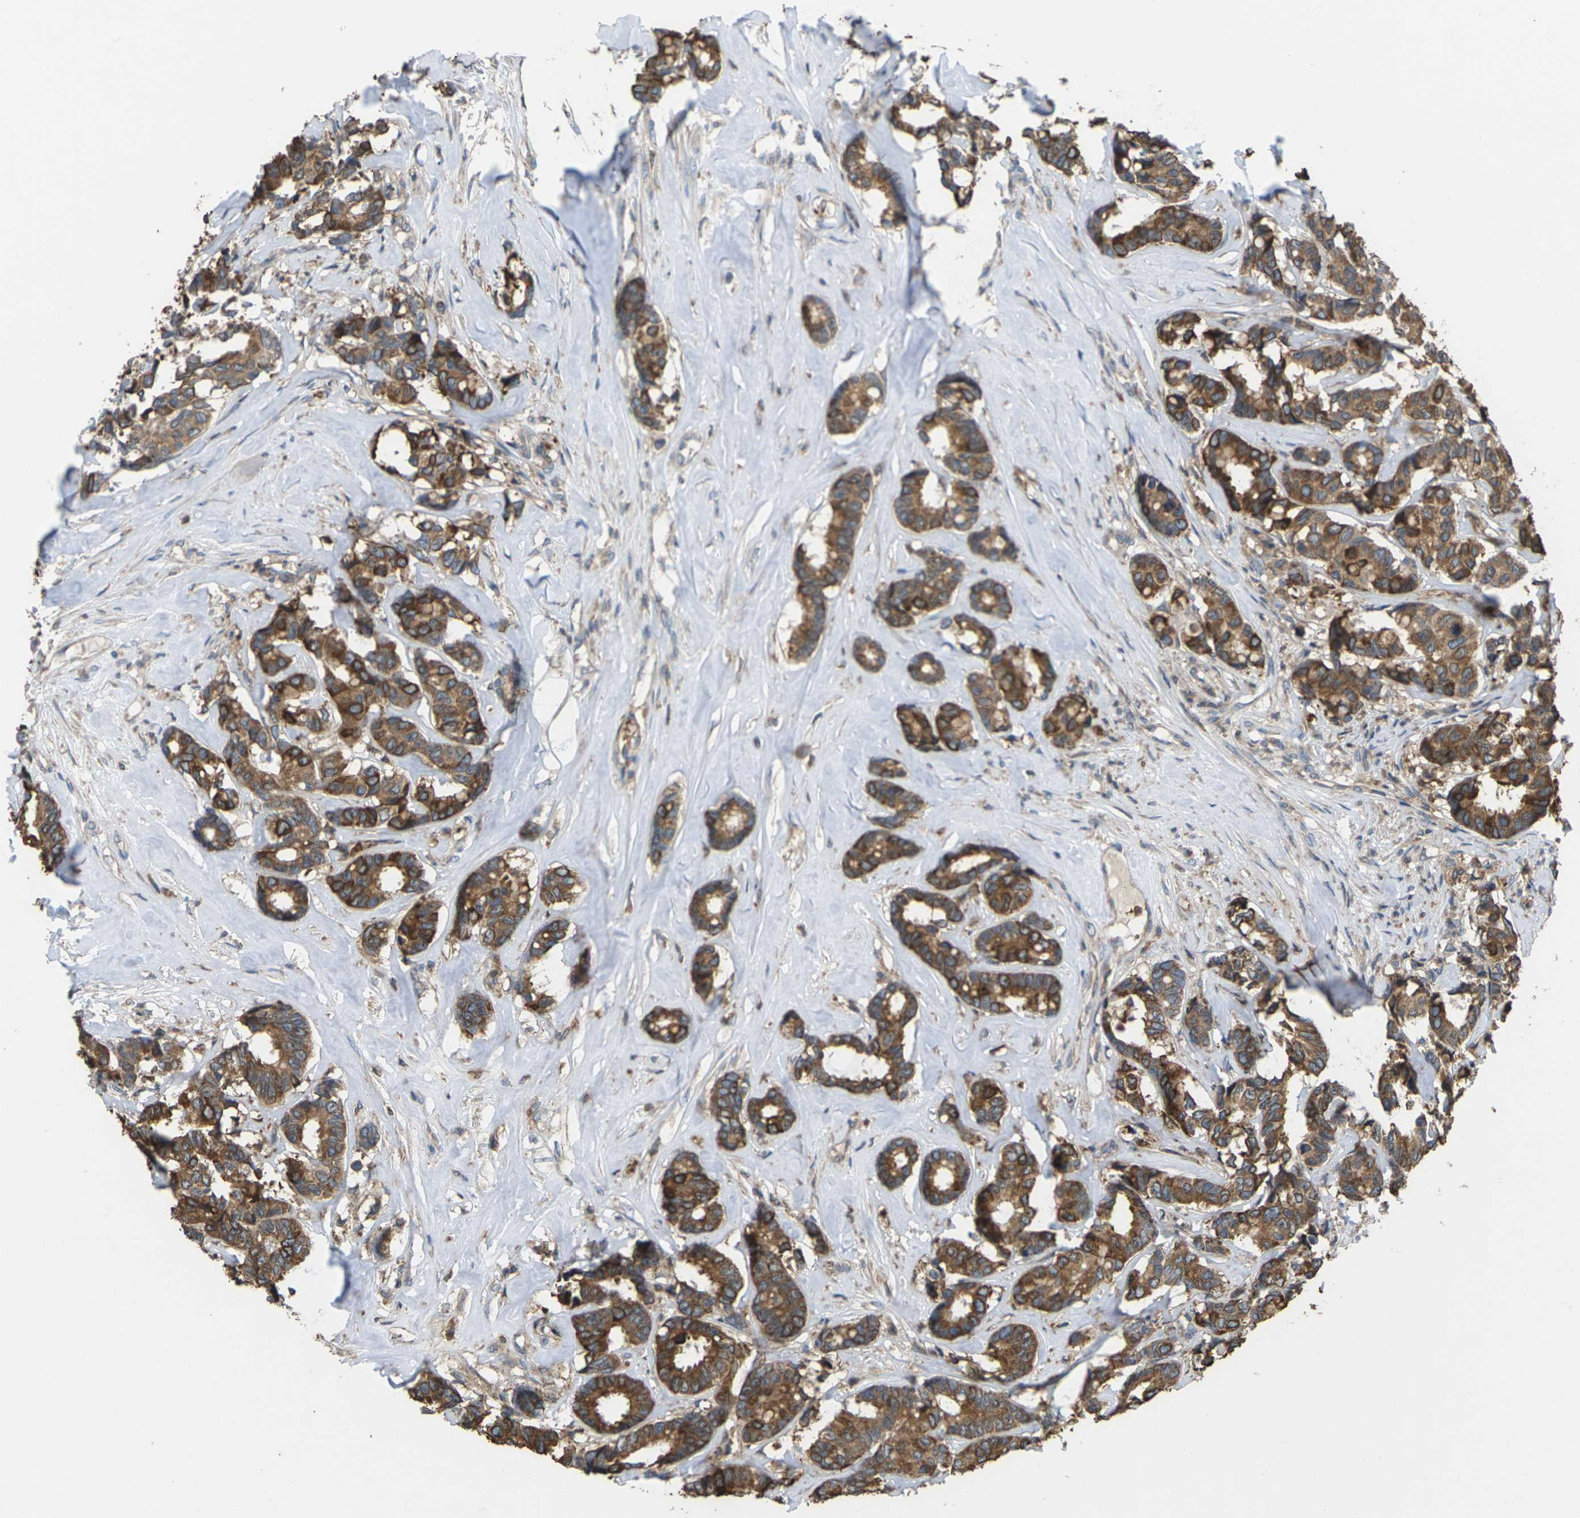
{"staining": {"intensity": "moderate", "quantity": ">75%", "location": "cytoplasmic/membranous"}, "tissue": "breast cancer", "cell_type": "Tumor cells", "image_type": "cancer", "snomed": [{"axis": "morphology", "description": "Duct carcinoma"}, {"axis": "topography", "description": "Breast"}], "caption": "A medium amount of moderate cytoplasmic/membranous staining is present in about >75% of tumor cells in breast cancer (infiltrating ductal carcinoma) tissue.", "gene": "TIAM1", "patient": {"sex": "female", "age": 87}}